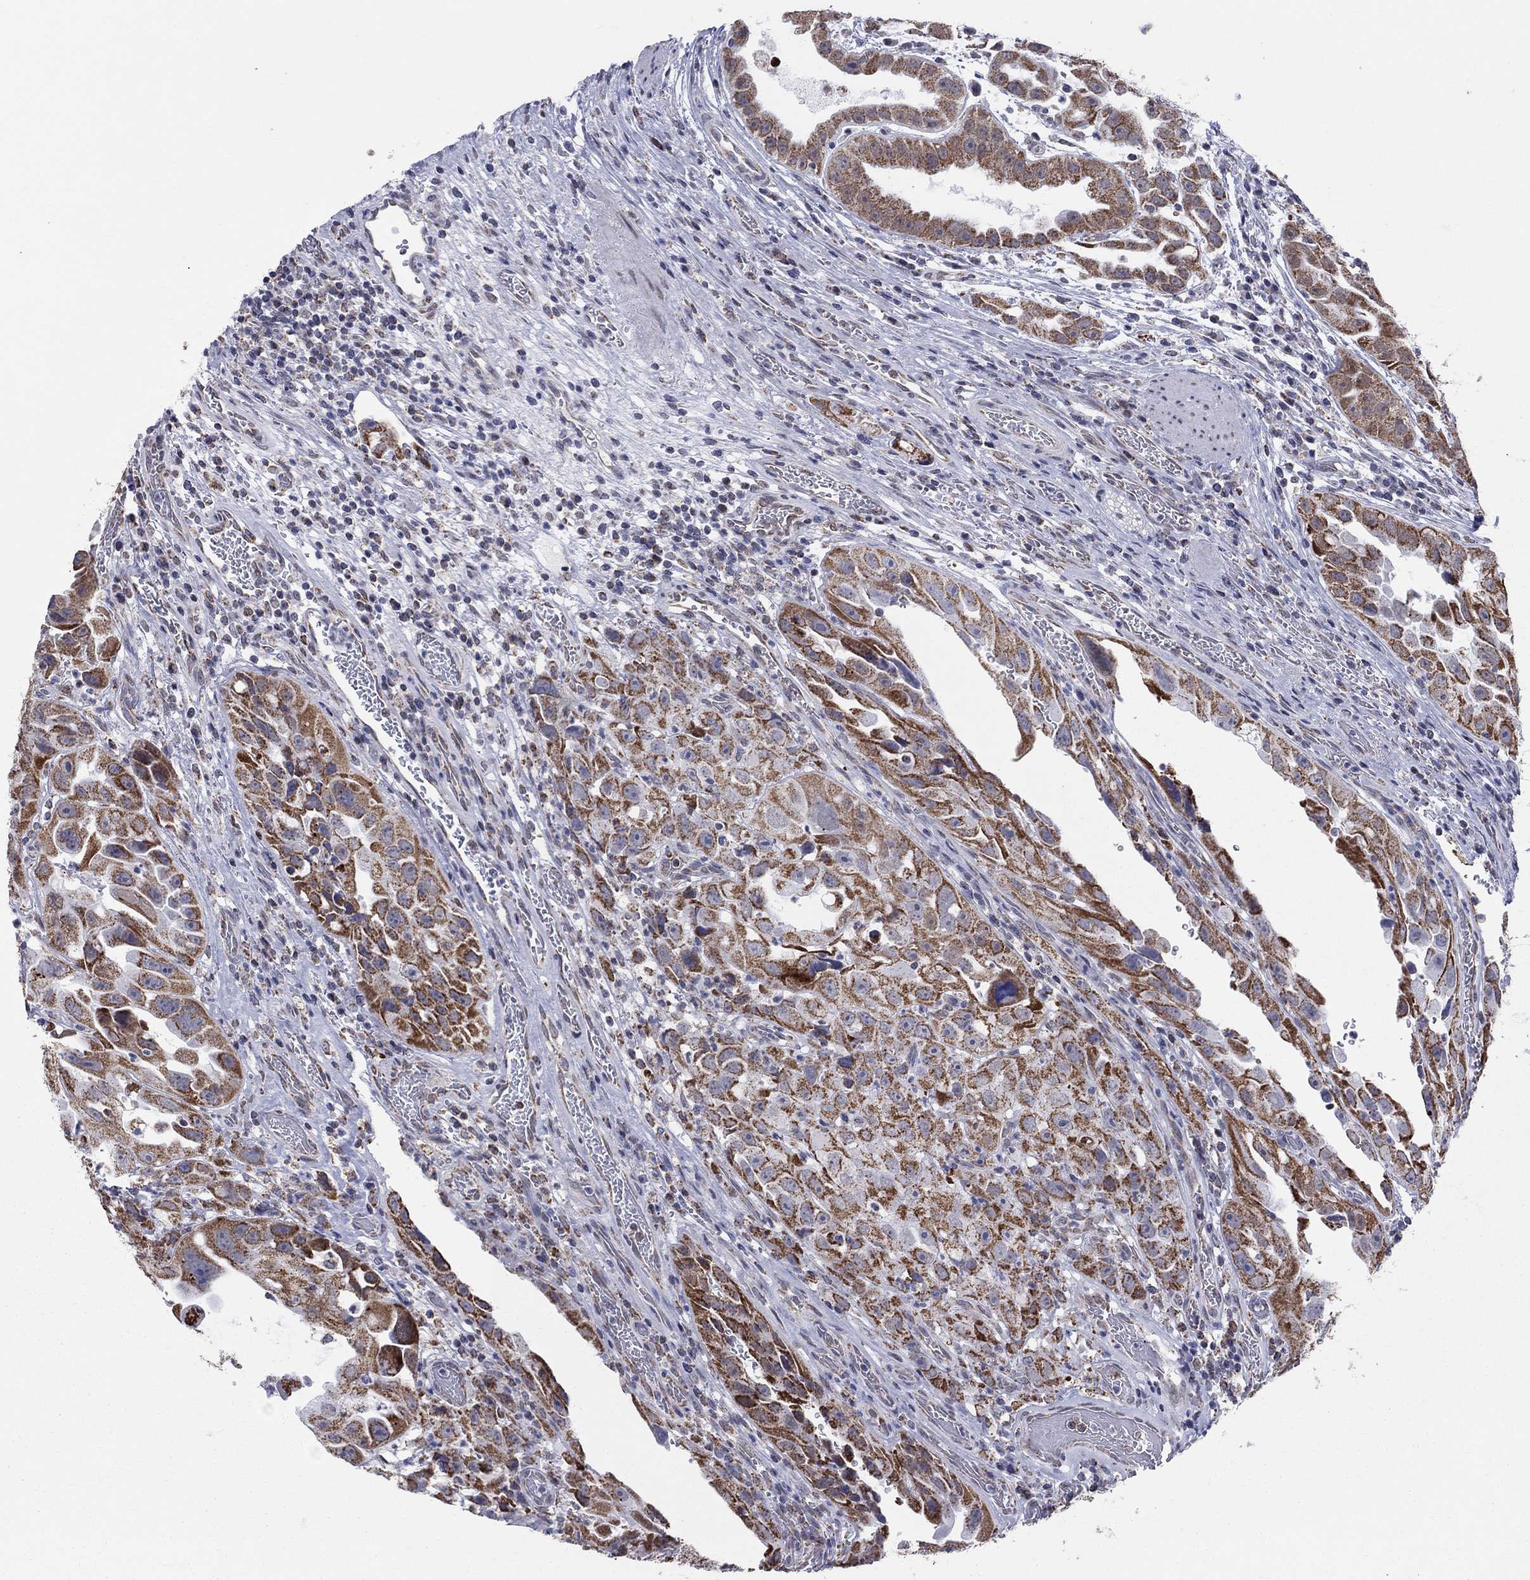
{"staining": {"intensity": "strong", "quantity": "25%-75%", "location": "cytoplasmic/membranous"}, "tissue": "urothelial cancer", "cell_type": "Tumor cells", "image_type": "cancer", "snomed": [{"axis": "morphology", "description": "Urothelial carcinoma, High grade"}, {"axis": "topography", "description": "Urinary bladder"}], "caption": "High-grade urothelial carcinoma stained for a protein (brown) demonstrates strong cytoplasmic/membranous positive positivity in approximately 25%-75% of tumor cells.", "gene": "KISS1R", "patient": {"sex": "female", "age": 41}}